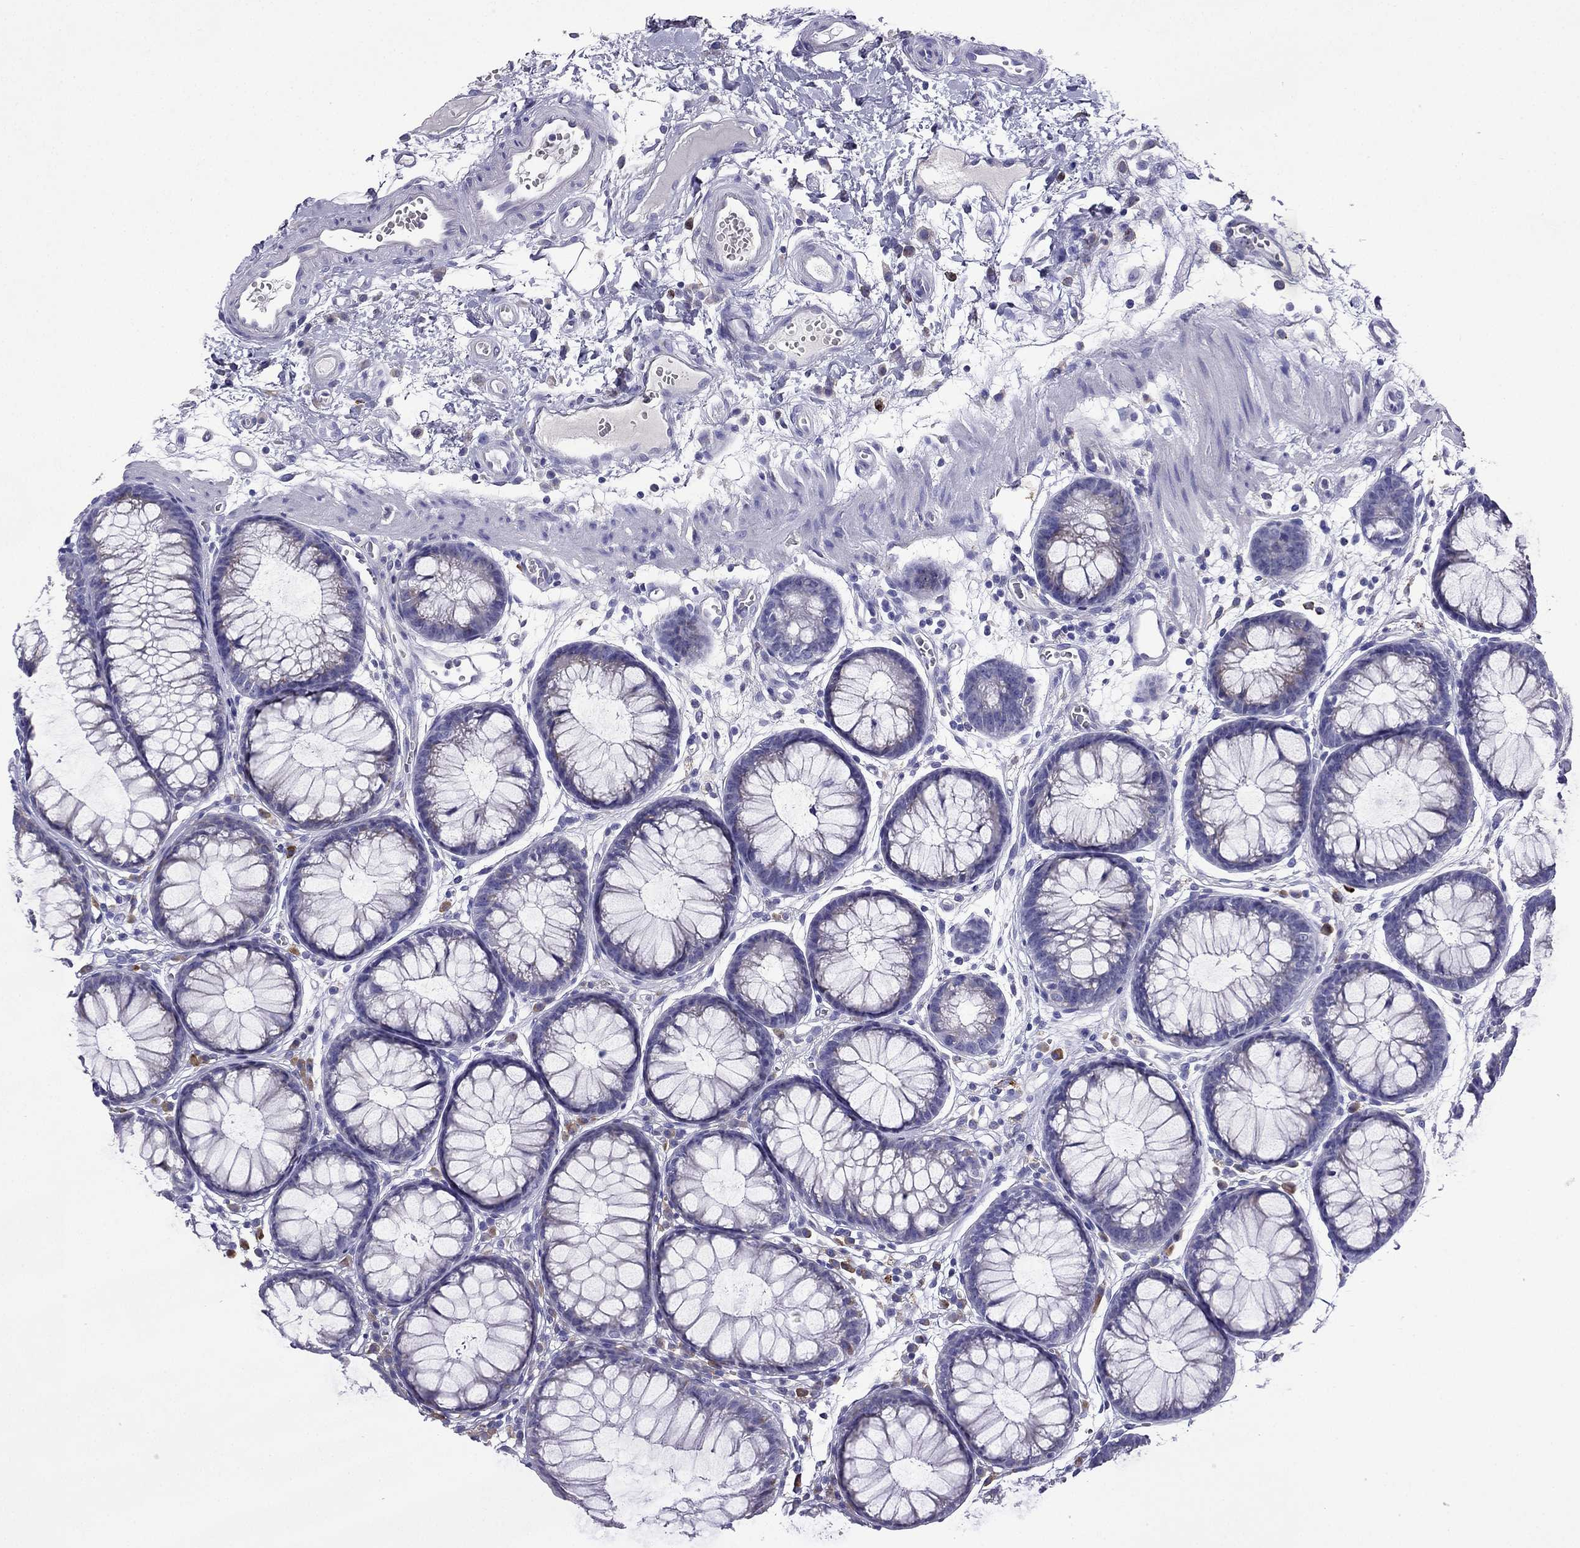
{"staining": {"intensity": "negative", "quantity": "none", "location": "none"}, "tissue": "colon", "cell_type": "Endothelial cells", "image_type": "normal", "snomed": [{"axis": "morphology", "description": "Normal tissue, NOS"}, {"axis": "morphology", "description": "Adenocarcinoma, NOS"}, {"axis": "topography", "description": "Colon"}], "caption": "An immunohistochemistry image of benign colon is shown. There is no staining in endothelial cells of colon.", "gene": "TSSK4", "patient": {"sex": "male", "age": 65}}